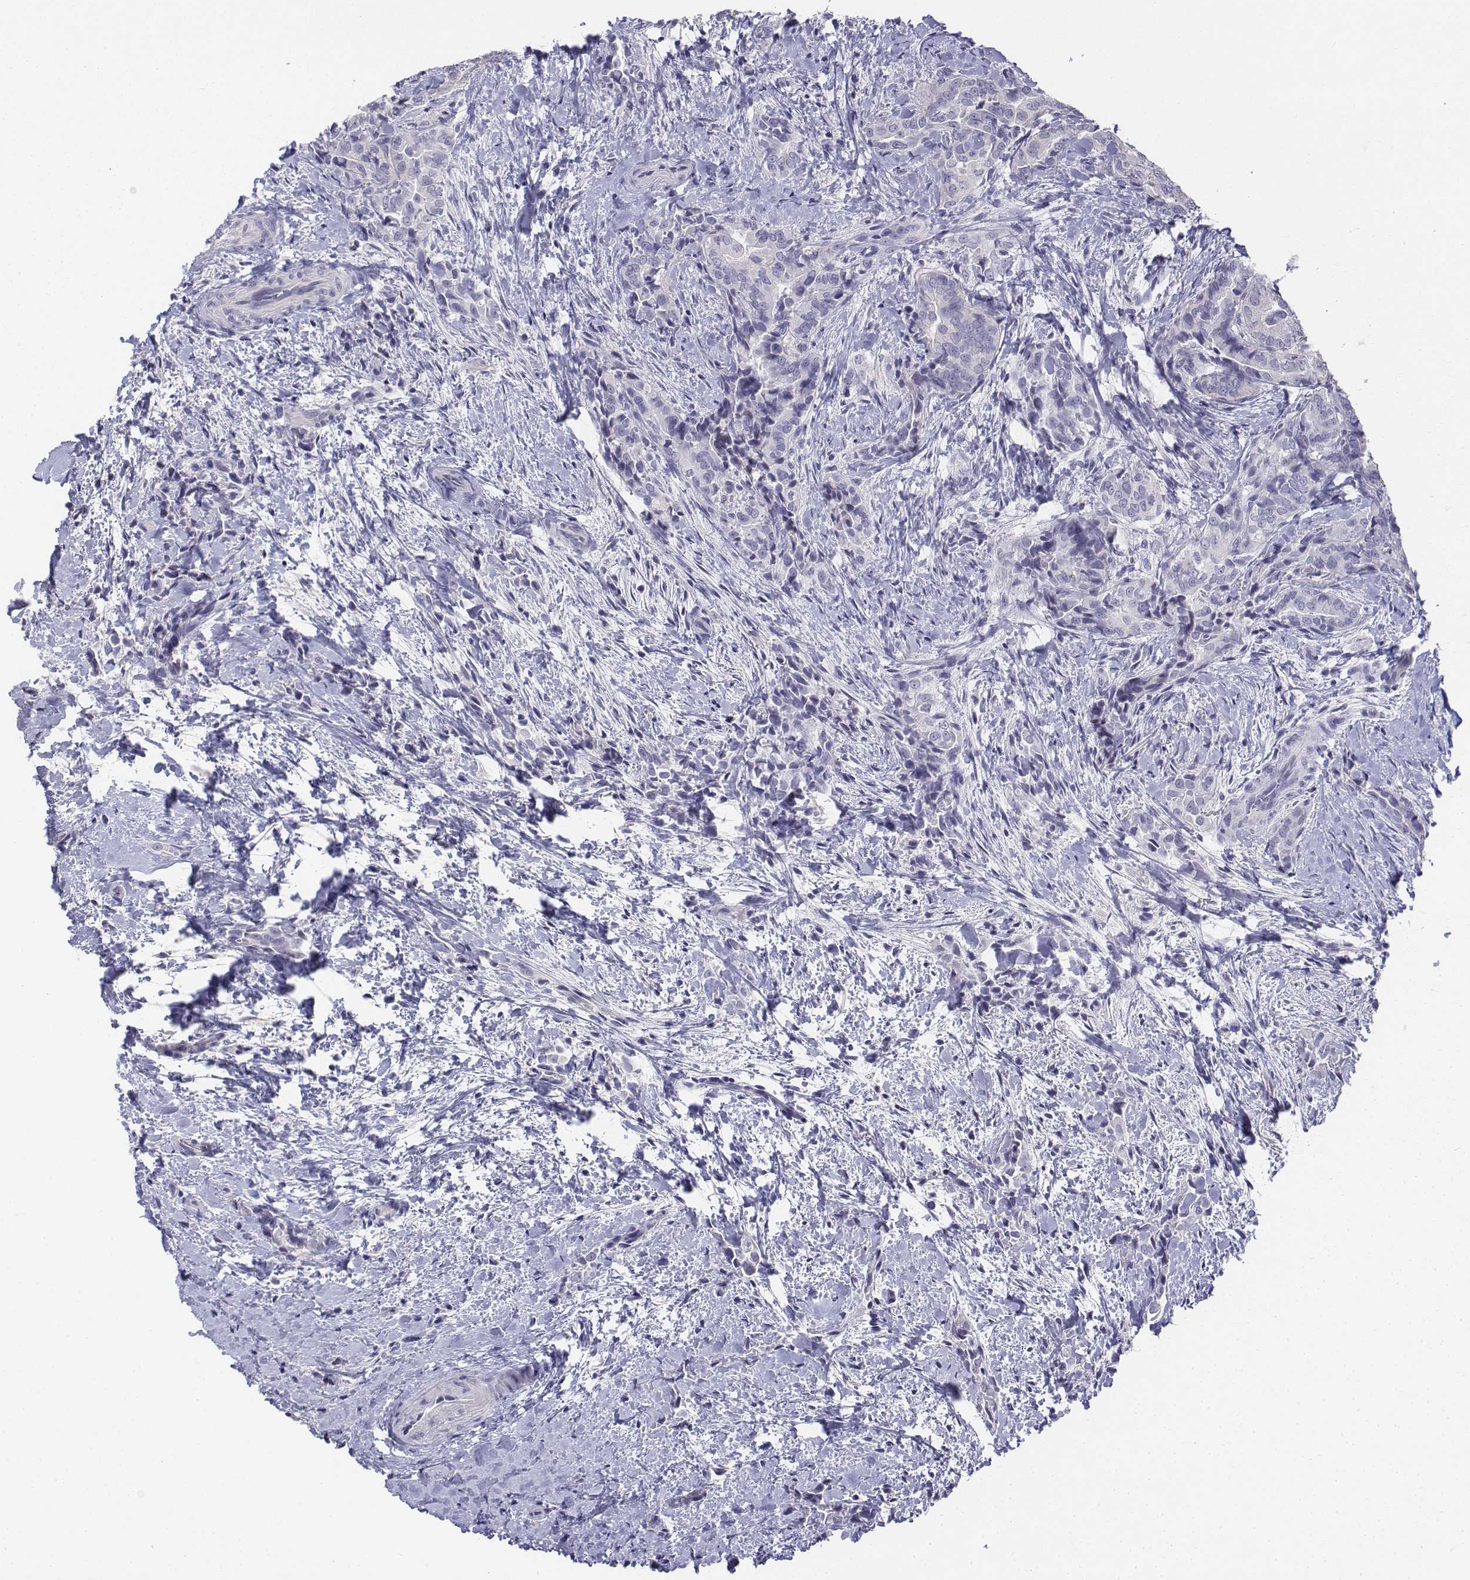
{"staining": {"intensity": "negative", "quantity": "none", "location": "none"}, "tissue": "thyroid cancer", "cell_type": "Tumor cells", "image_type": "cancer", "snomed": [{"axis": "morphology", "description": "Papillary adenocarcinoma, NOS"}, {"axis": "topography", "description": "Thyroid gland"}], "caption": "The micrograph exhibits no significant expression in tumor cells of thyroid cancer (papillary adenocarcinoma).", "gene": "LGSN", "patient": {"sex": "male", "age": 61}}